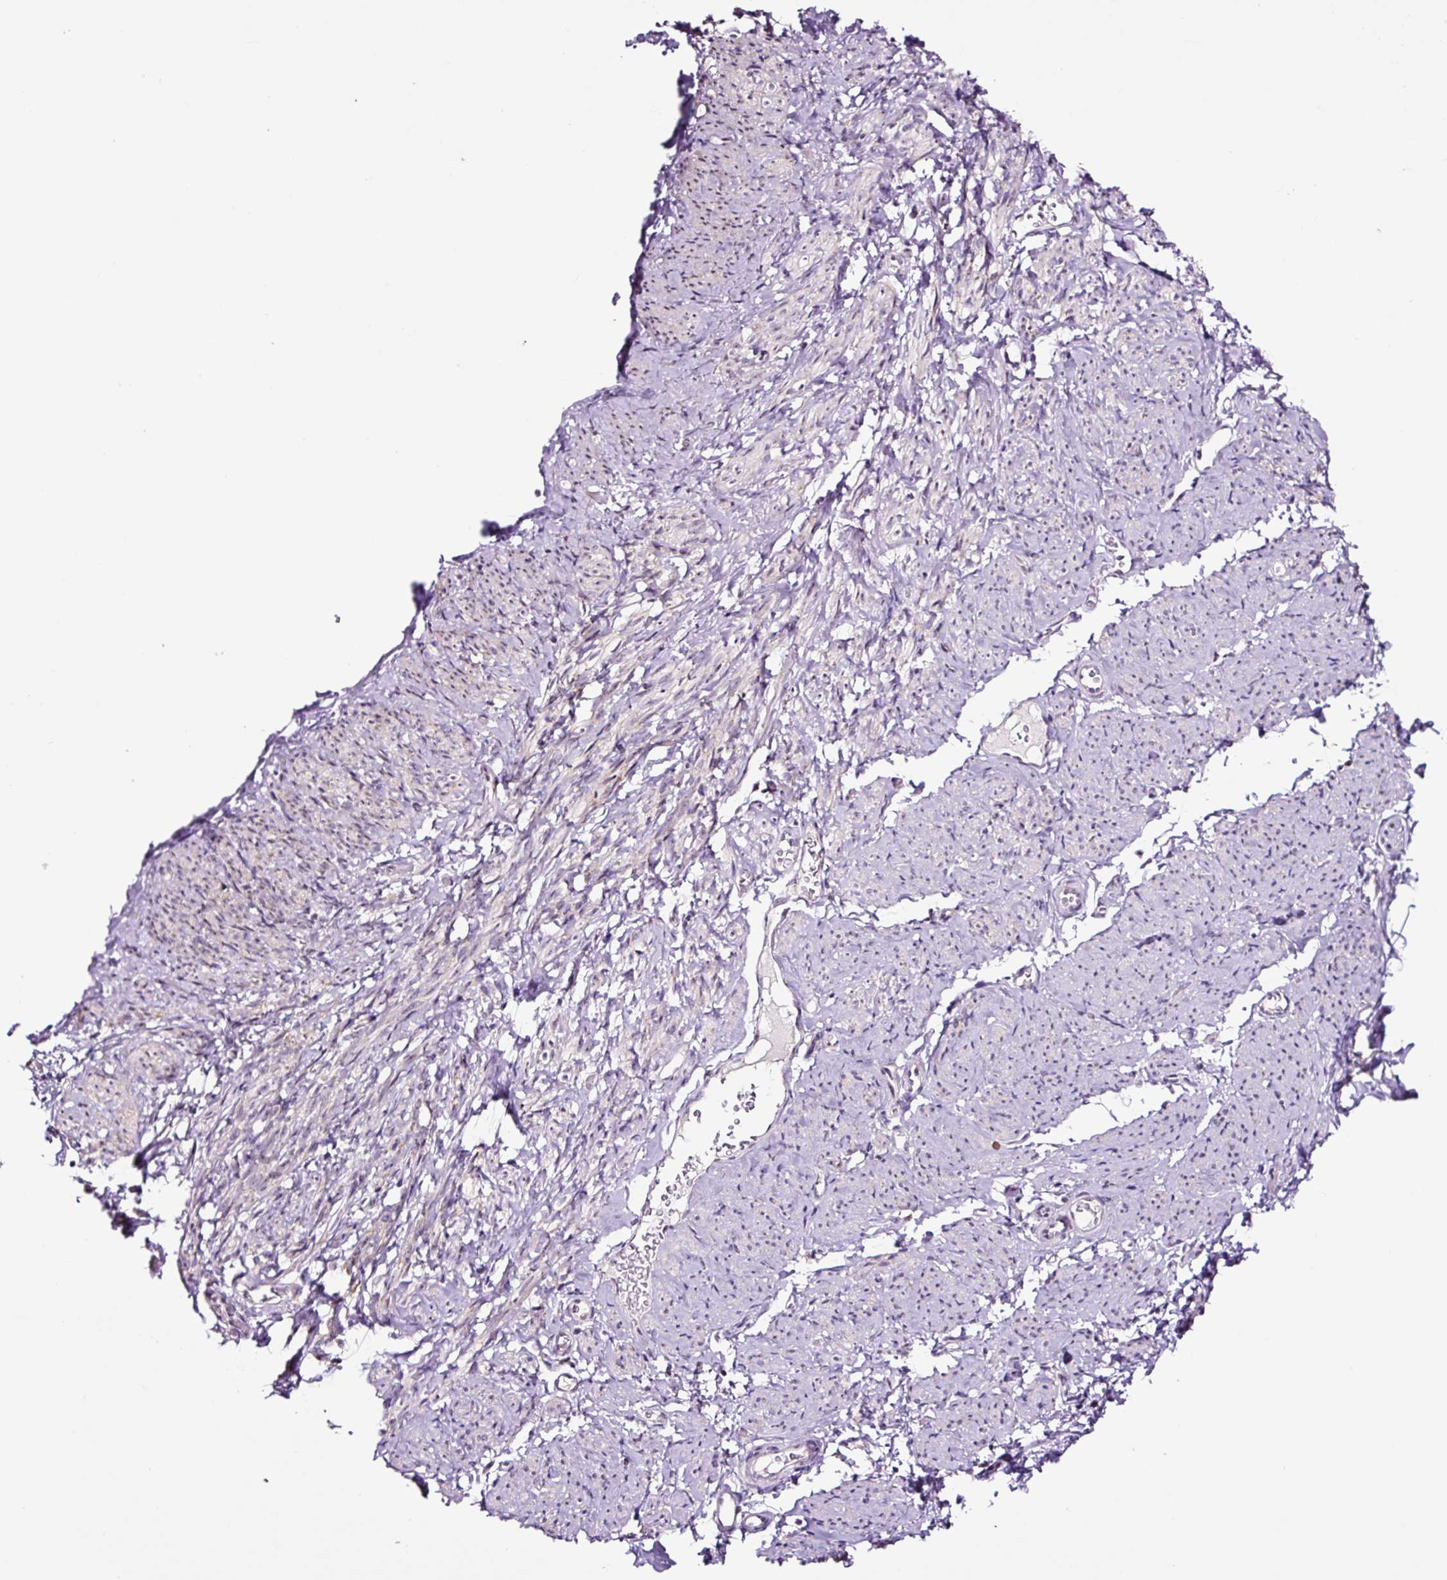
{"staining": {"intensity": "negative", "quantity": "none", "location": "none"}, "tissue": "smooth muscle", "cell_type": "Smooth muscle cells", "image_type": "normal", "snomed": [{"axis": "morphology", "description": "Normal tissue, NOS"}, {"axis": "topography", "description": "Smooth muscle"}], "caption": "Immunohistochemical staining of benign human smooth muscle shows no significant positivity in smooth muscle cells. (Brightfield microscopy of DAB immunohistochemistry (IHC) at high magnification).", "gene": "NOM1", "patient": {"sex": "female", "age": 65}}